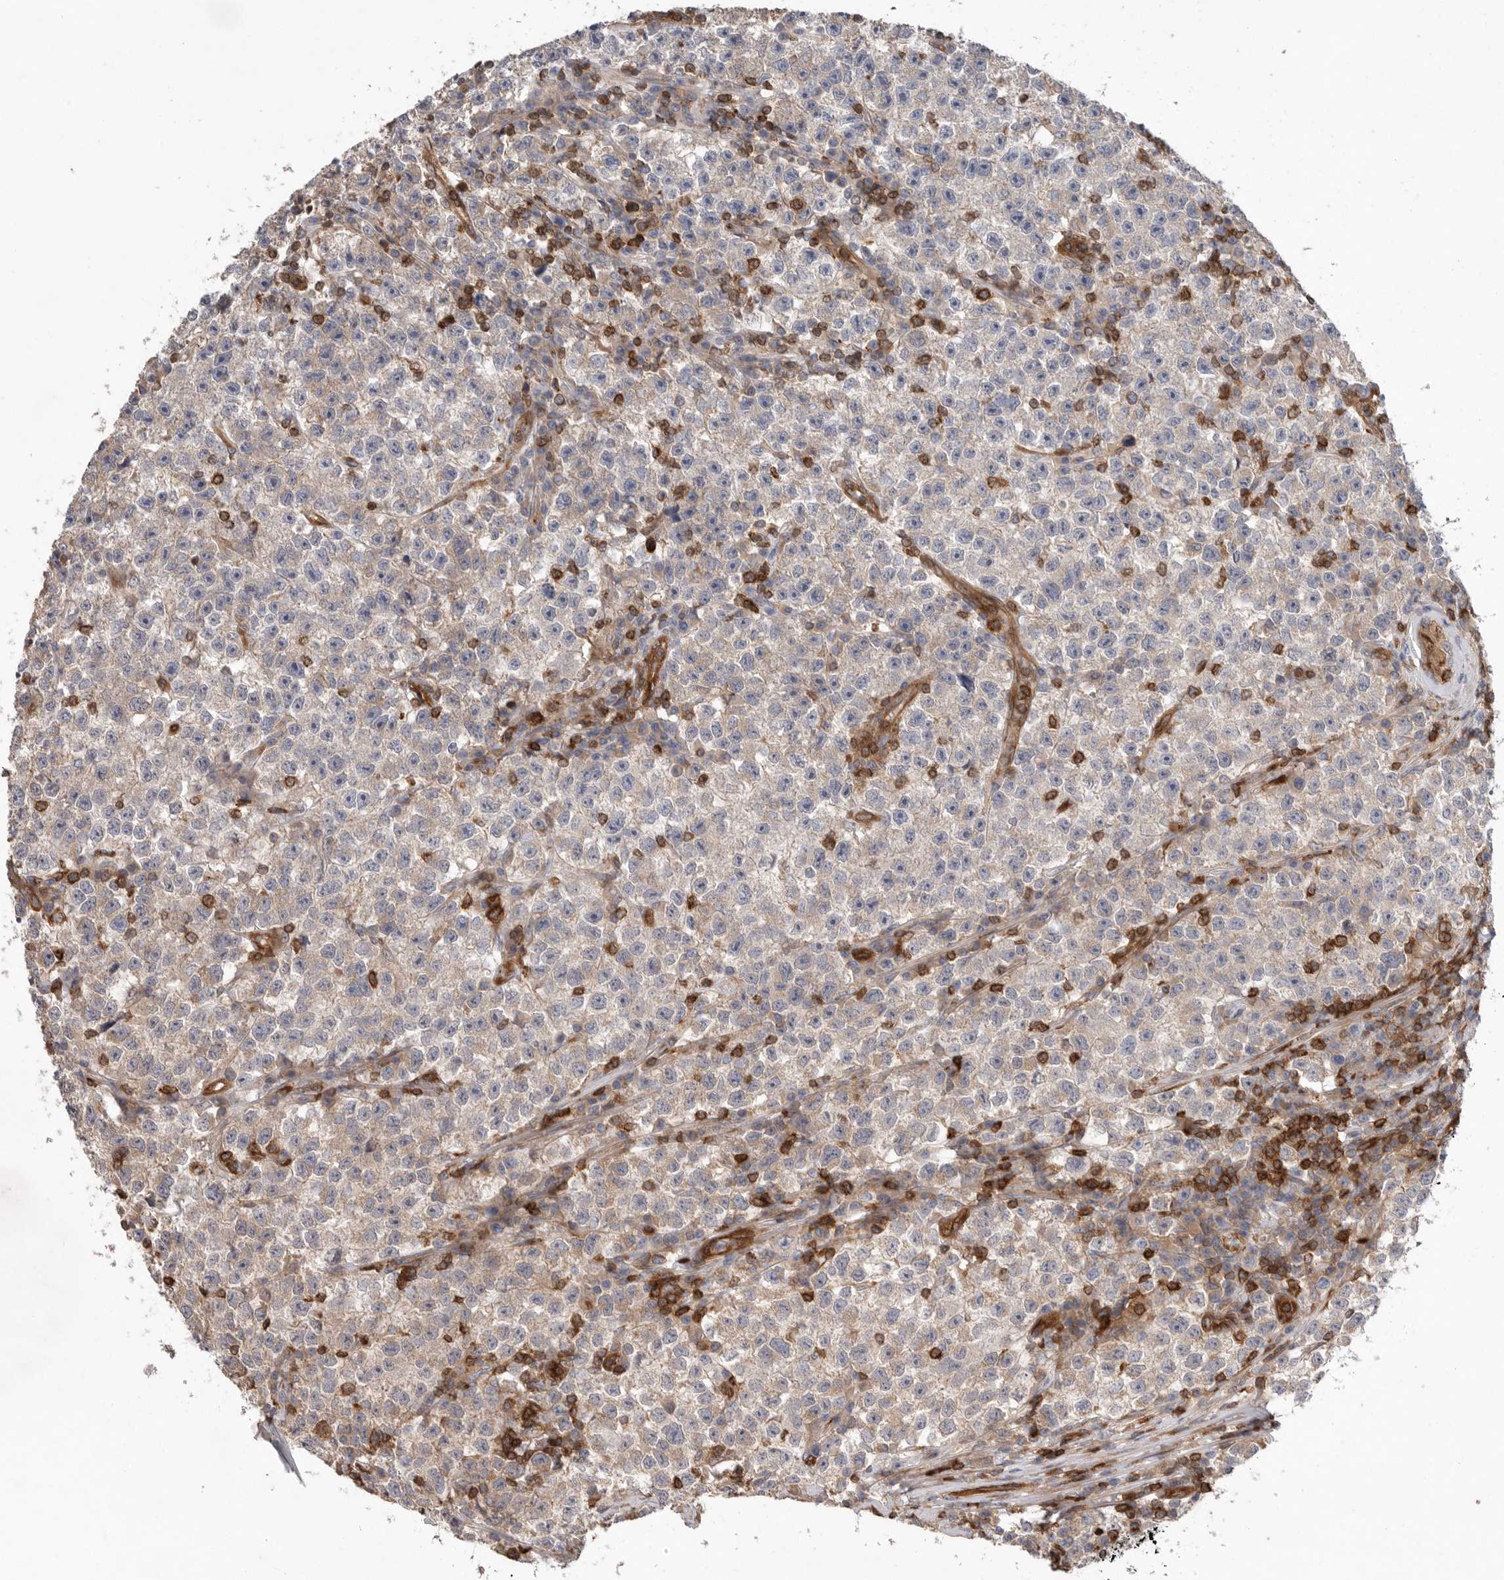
{"staining": {"intensity": "weak", "quantity": ">75%", "location": "cytoplasmic/membranous"}, "tissue": "testis cancer", "cell_type": "Tumor cells", "image_type": "cancer", "snomed": [{"axis": "morphology", "description": "Seminoma, NOS"}, {"axis": "topography", "description": "Testis"}], "caption": "Immunohistochemistry (DAB (3,3'-diaminobenzidine)) staining of human seminoma (testis) shows weak cytoplasmic/membranous protein expression in approximately >75% of tumor cells.", "gene": "PRKCH", "patient": {"sex": "male", "age": 22}}